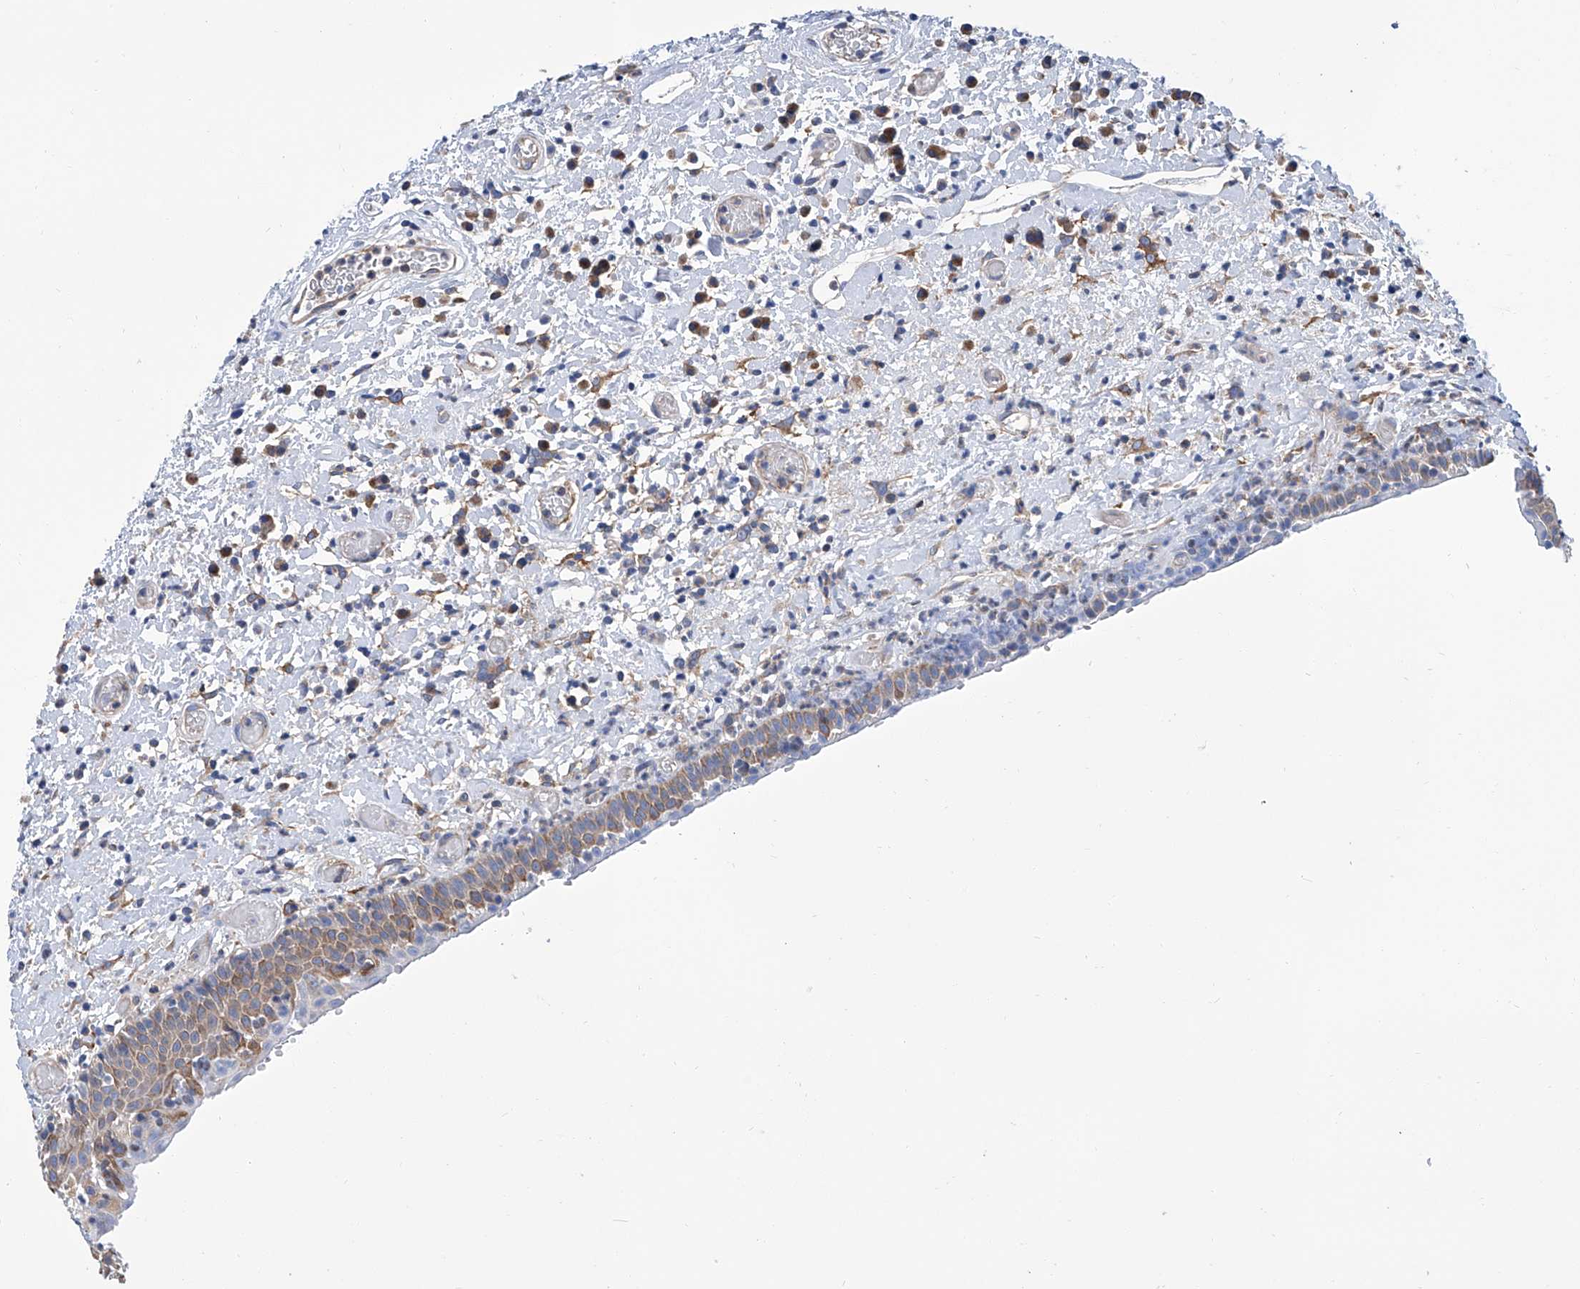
{"staining": {"intensity": "moderate", "quantity": "<25%", "location": "cytoplasmic/membranous"}, "tissue": "oral mucosa", "cell_type": "Squamous epithelial cells", "image_type": "normal", "snomed": [{"axis": "morphology", "description": "Normal tissue, NOS"}, {"axis": "topography", "description": "Oral tissue"}], "caption": "Protein staining of benign oral mucosa displays moderate cytoplasmic/membranous expression in about <25% of squamous epithelial cells.", "gene": "GPT", "patient": {"sex": "female", "age": 76}}